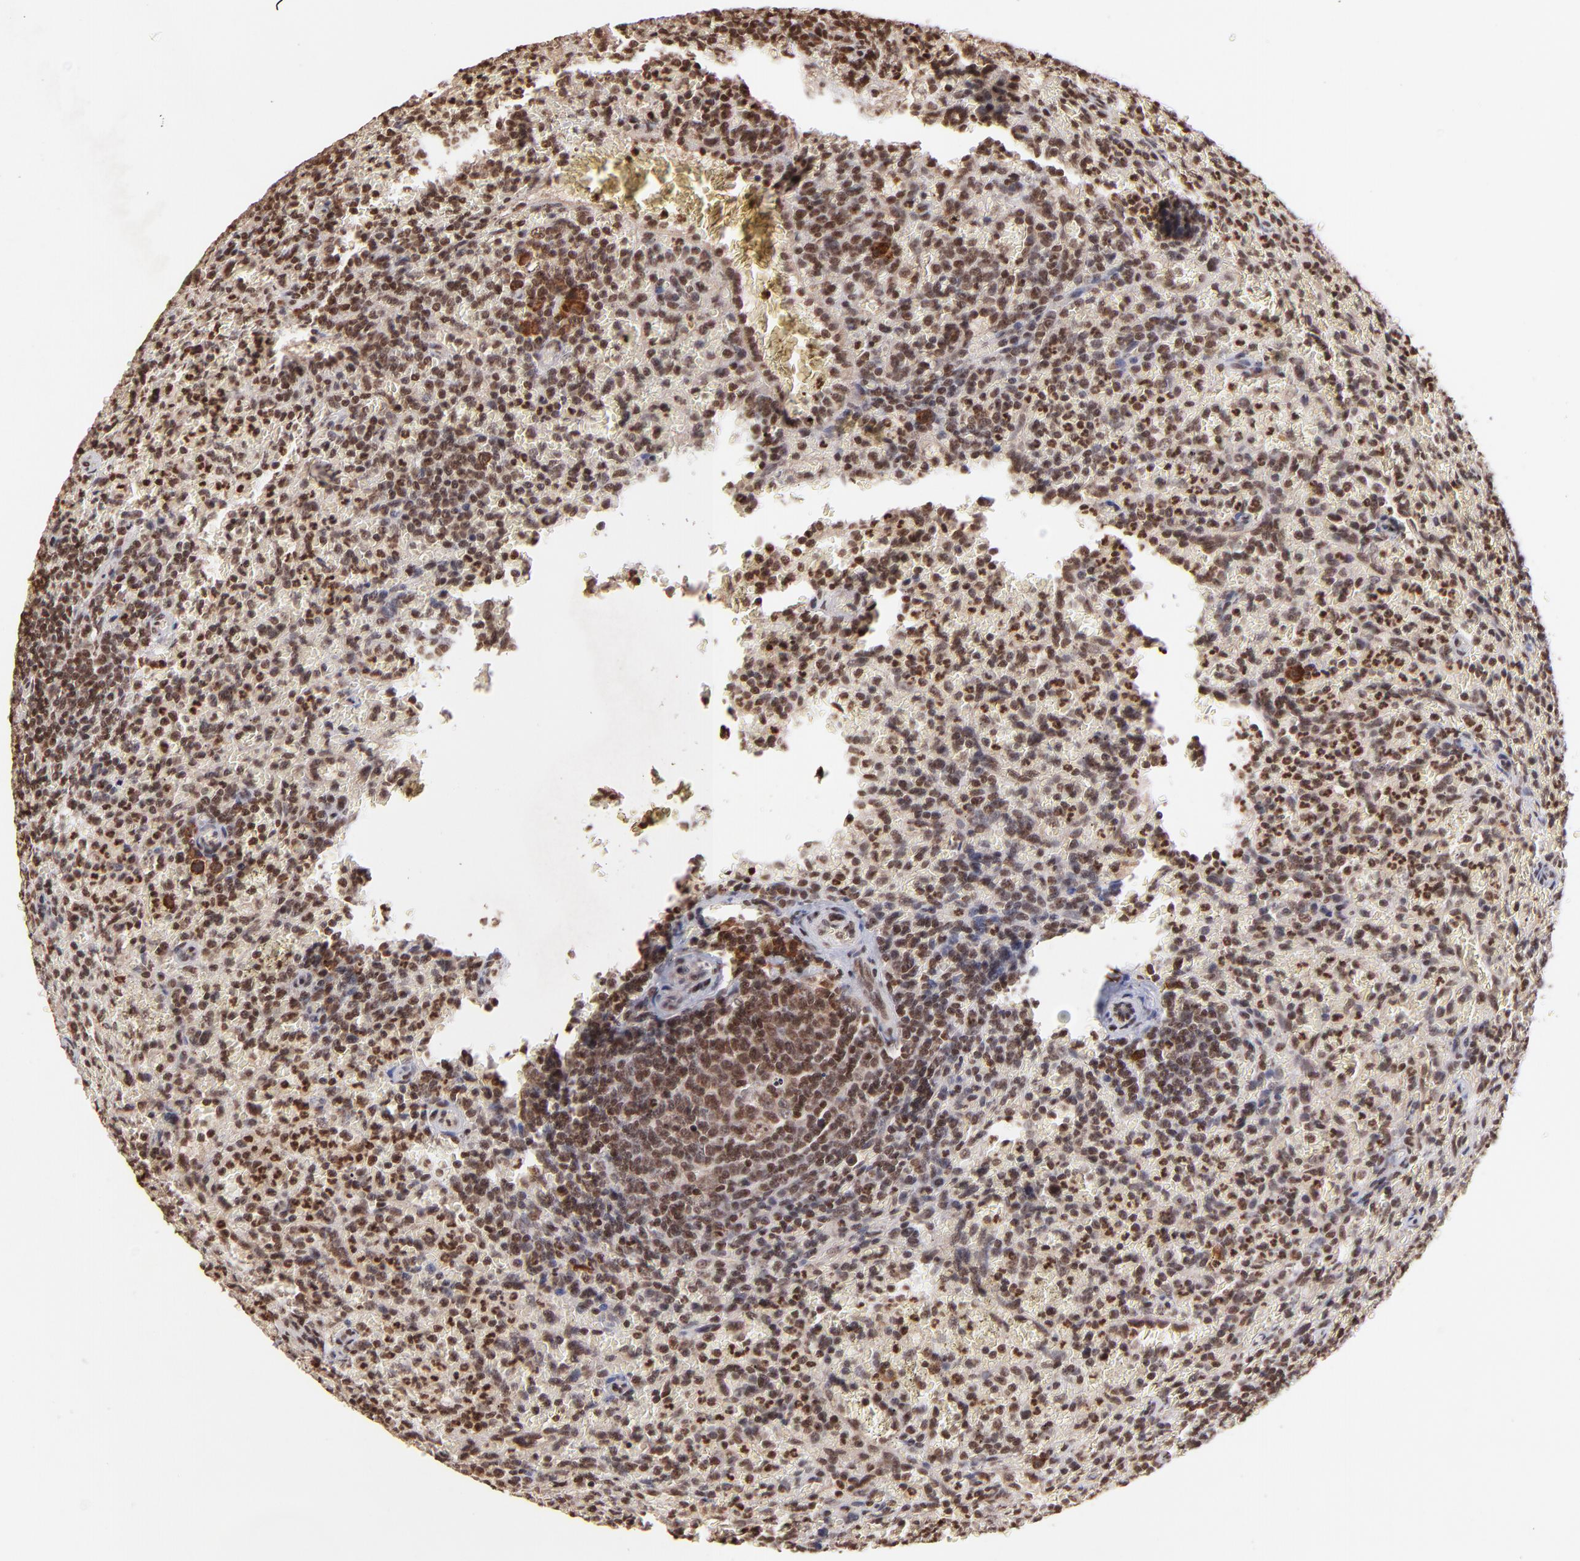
{"staining": {"intensity": "strong", "quantity": ">75%", "location": "nuclear"}, "tissue": "lymphoma", "cell_type": "Tumor cells", "image_type": "cancer", "snomed": [{"axis": "morphology", "description": "Malignant lymphoma, non-Hodgkin's type, Low grade"}, {"axis": "topography", "description": "Spleen"}], "caption": "Lymphoma tissue shows strong nuclear staining in approximately >75% of tumor cells, visualized by immunohistochemistry.", "gene": "WDR25", "patient": {"sex": "female", "age": 64}}